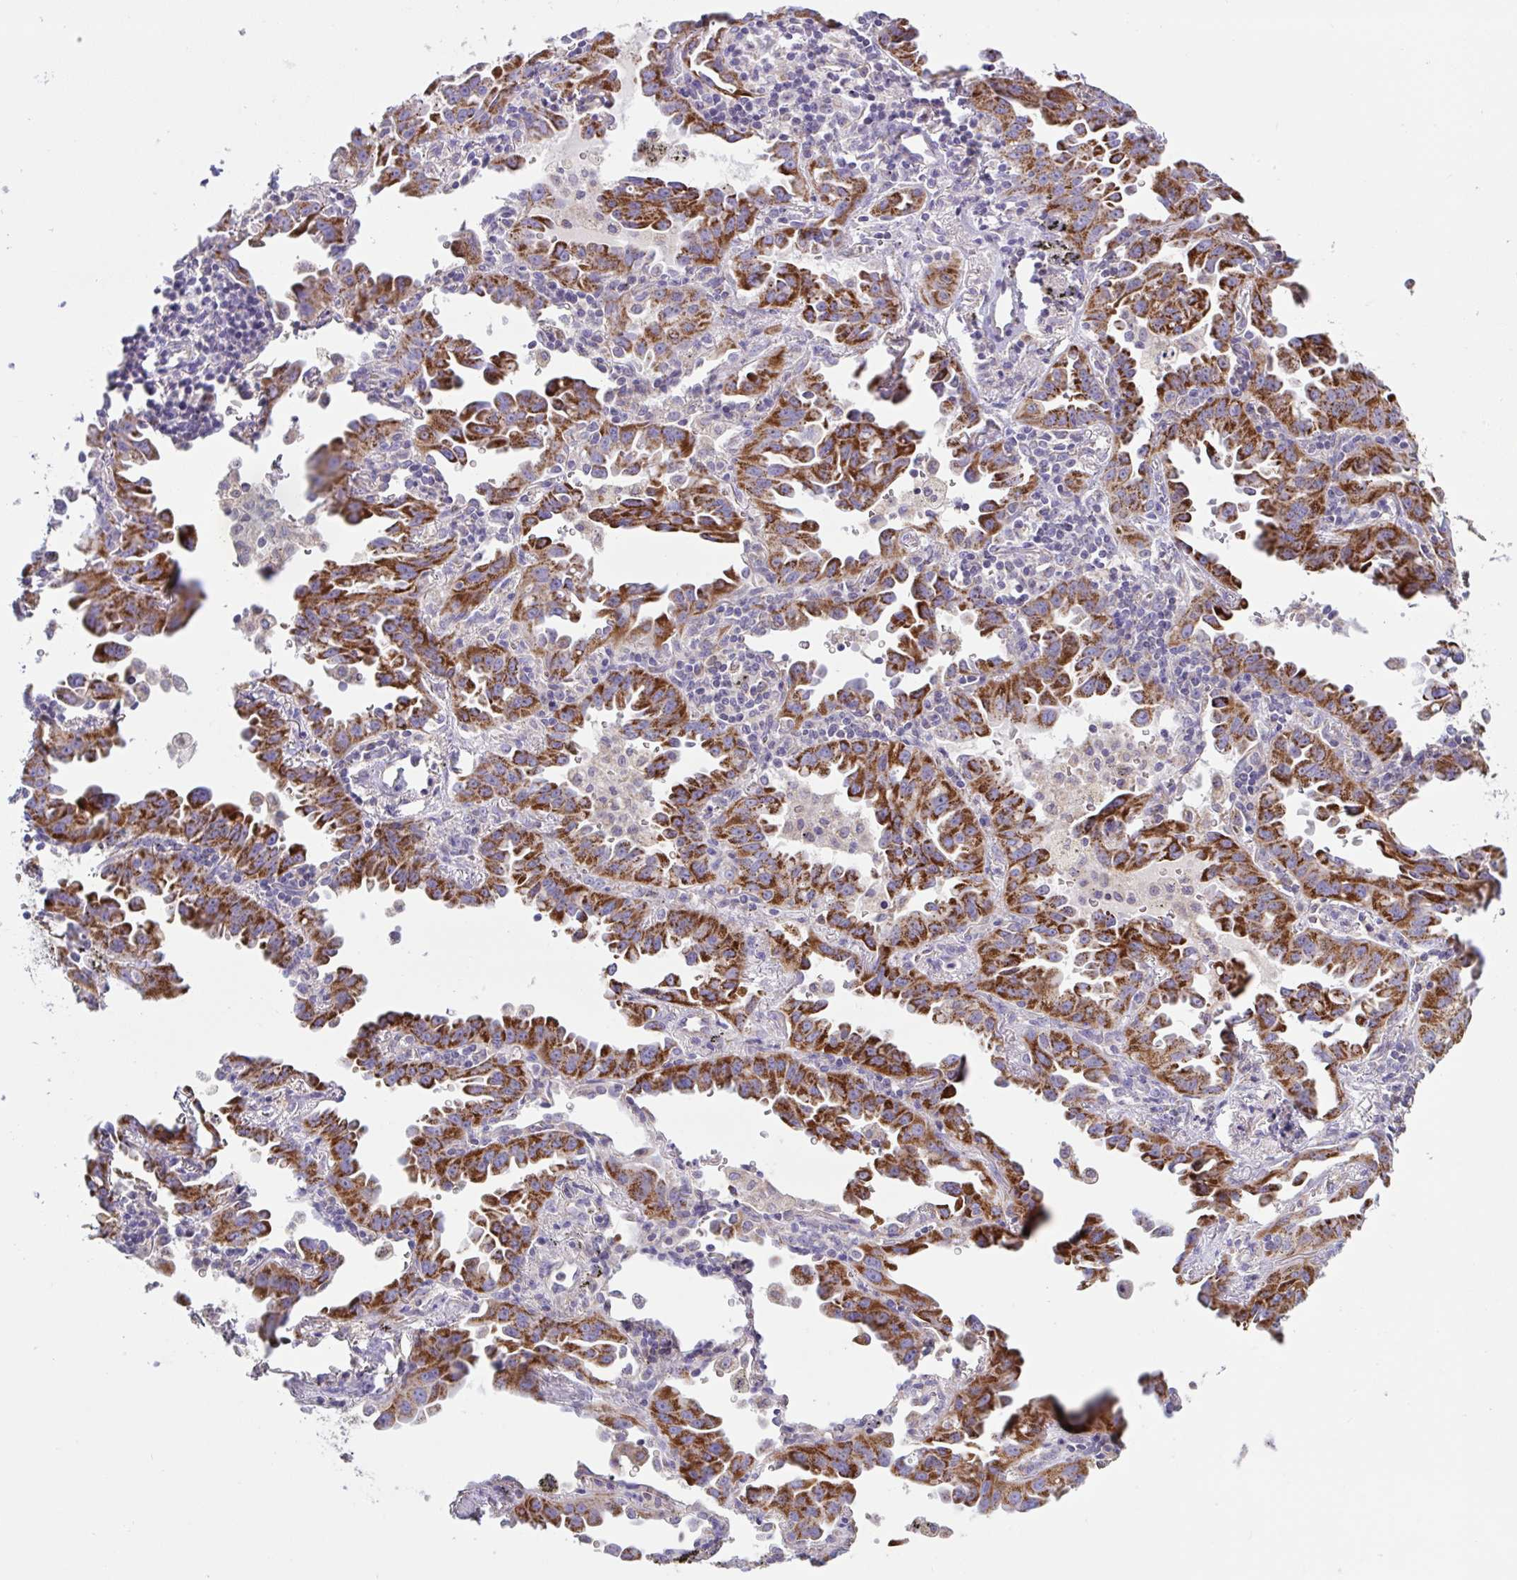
{"staining": {"intensity": "strong", "quantity": "25%-75%", "location": "cytoplasmic/membranous"}, "tissue": "lung cancer", "cell_type": "Tumor cells", "image_type": "cancer", "snomed": [{"axis": "morphology", "description": "Adenocarcinoma, NOS"}, {"axis": "topography", "description": "Lung"}], "caption": "A brown stain highlights strong cytoplasmic/membranous expression of a protein in lung cancer (adenocarcinoma) tumor cells.", "gene": "DOK7", "patient": {"sex": "male", "age": 68}}